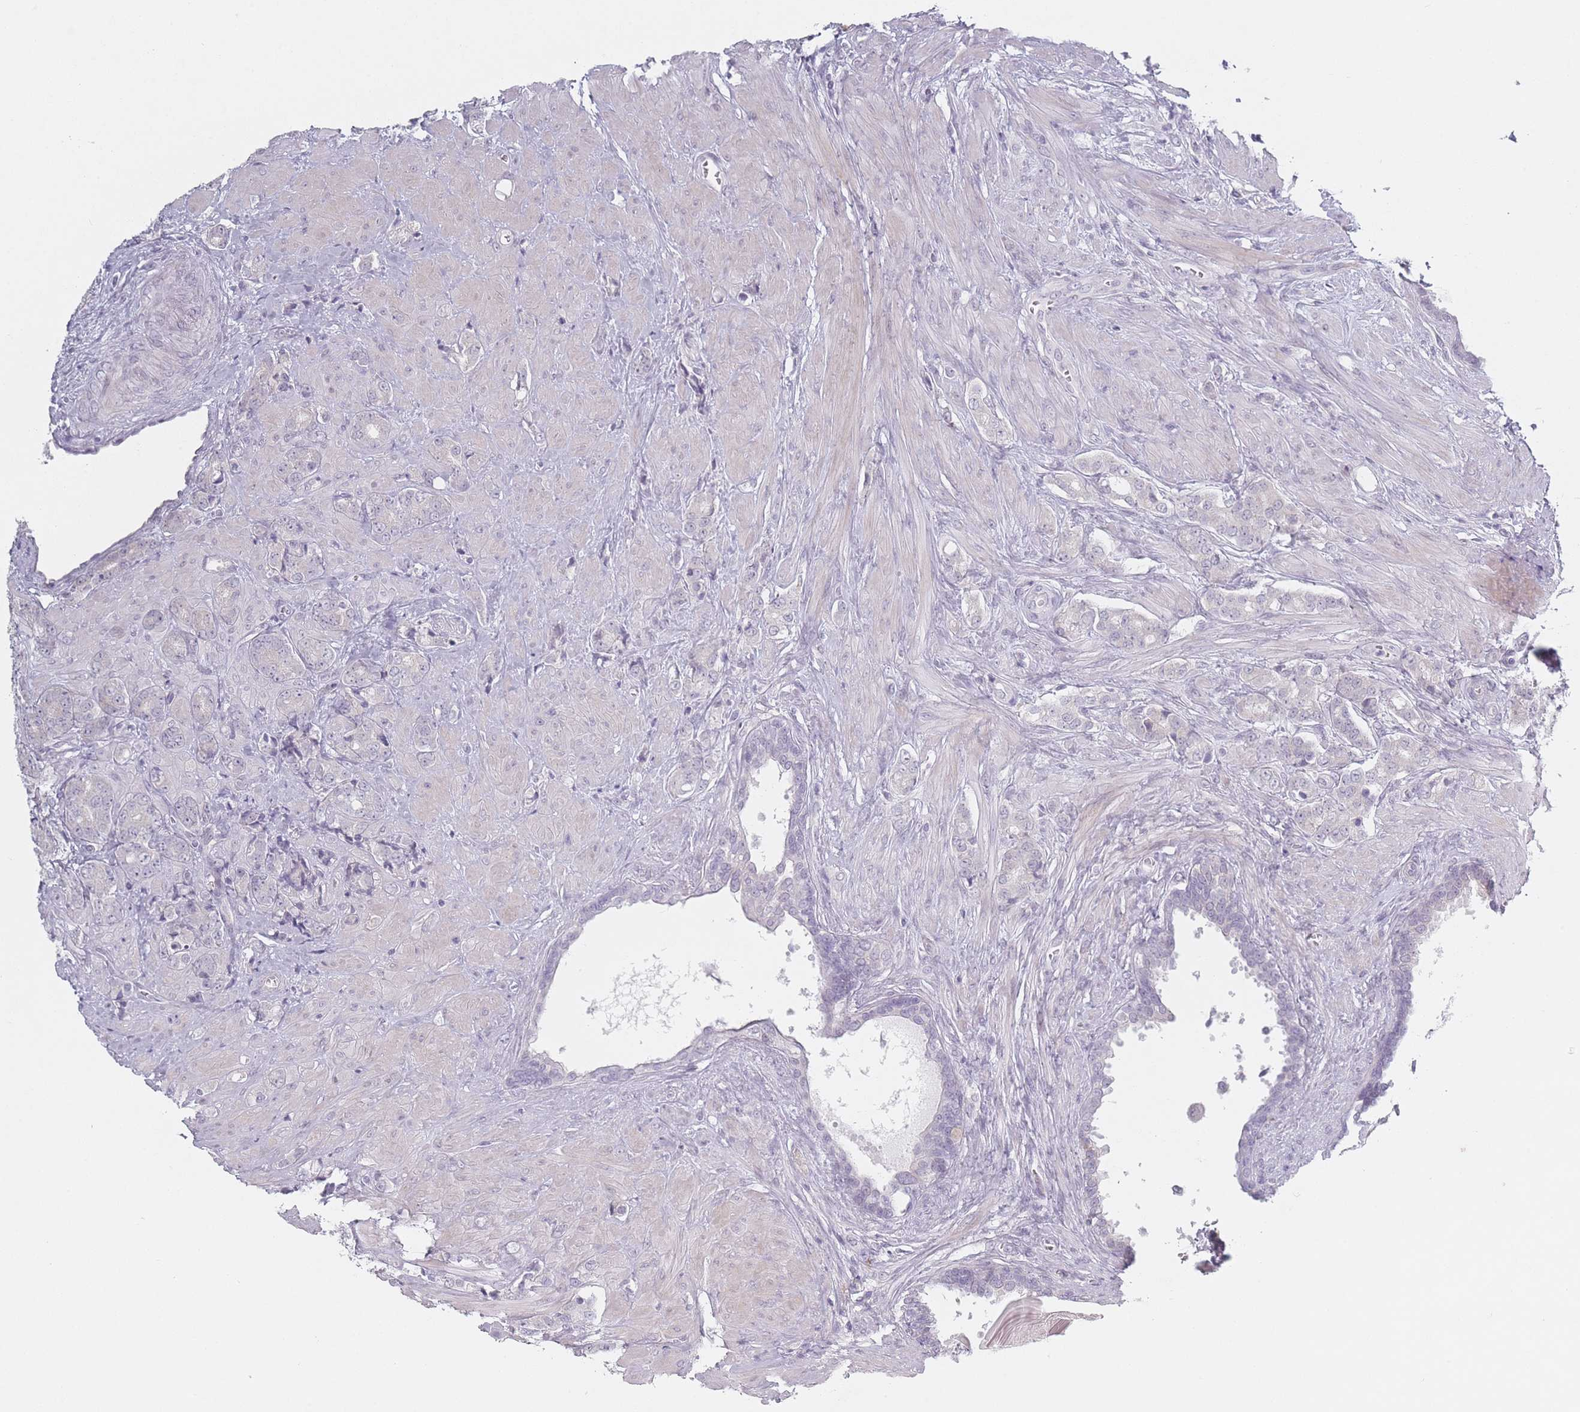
{"staining": {"intensity": "negative", "quantity": "none", "location": "none"}, "tissue": "prostate cancer", "cell_type": "Tumor cells", "image_type": "cancer", "snomed": [{"axis": "morphology", "description": "Adenocarcinoma, High grade"}, {"axis": "topography", "description": "Prostate"}], "caption": "Tumor cells are negative for brown protein staining in prostate adenocarcinoma (high-grade). The staining was performed using DAB to visualize the protein expression in brown, while the nuclei were stained in blue with hematoxylin (Magnification: 20x).", "gene": "RASL10B", "patient": {"sex": "male", "age": 62}}